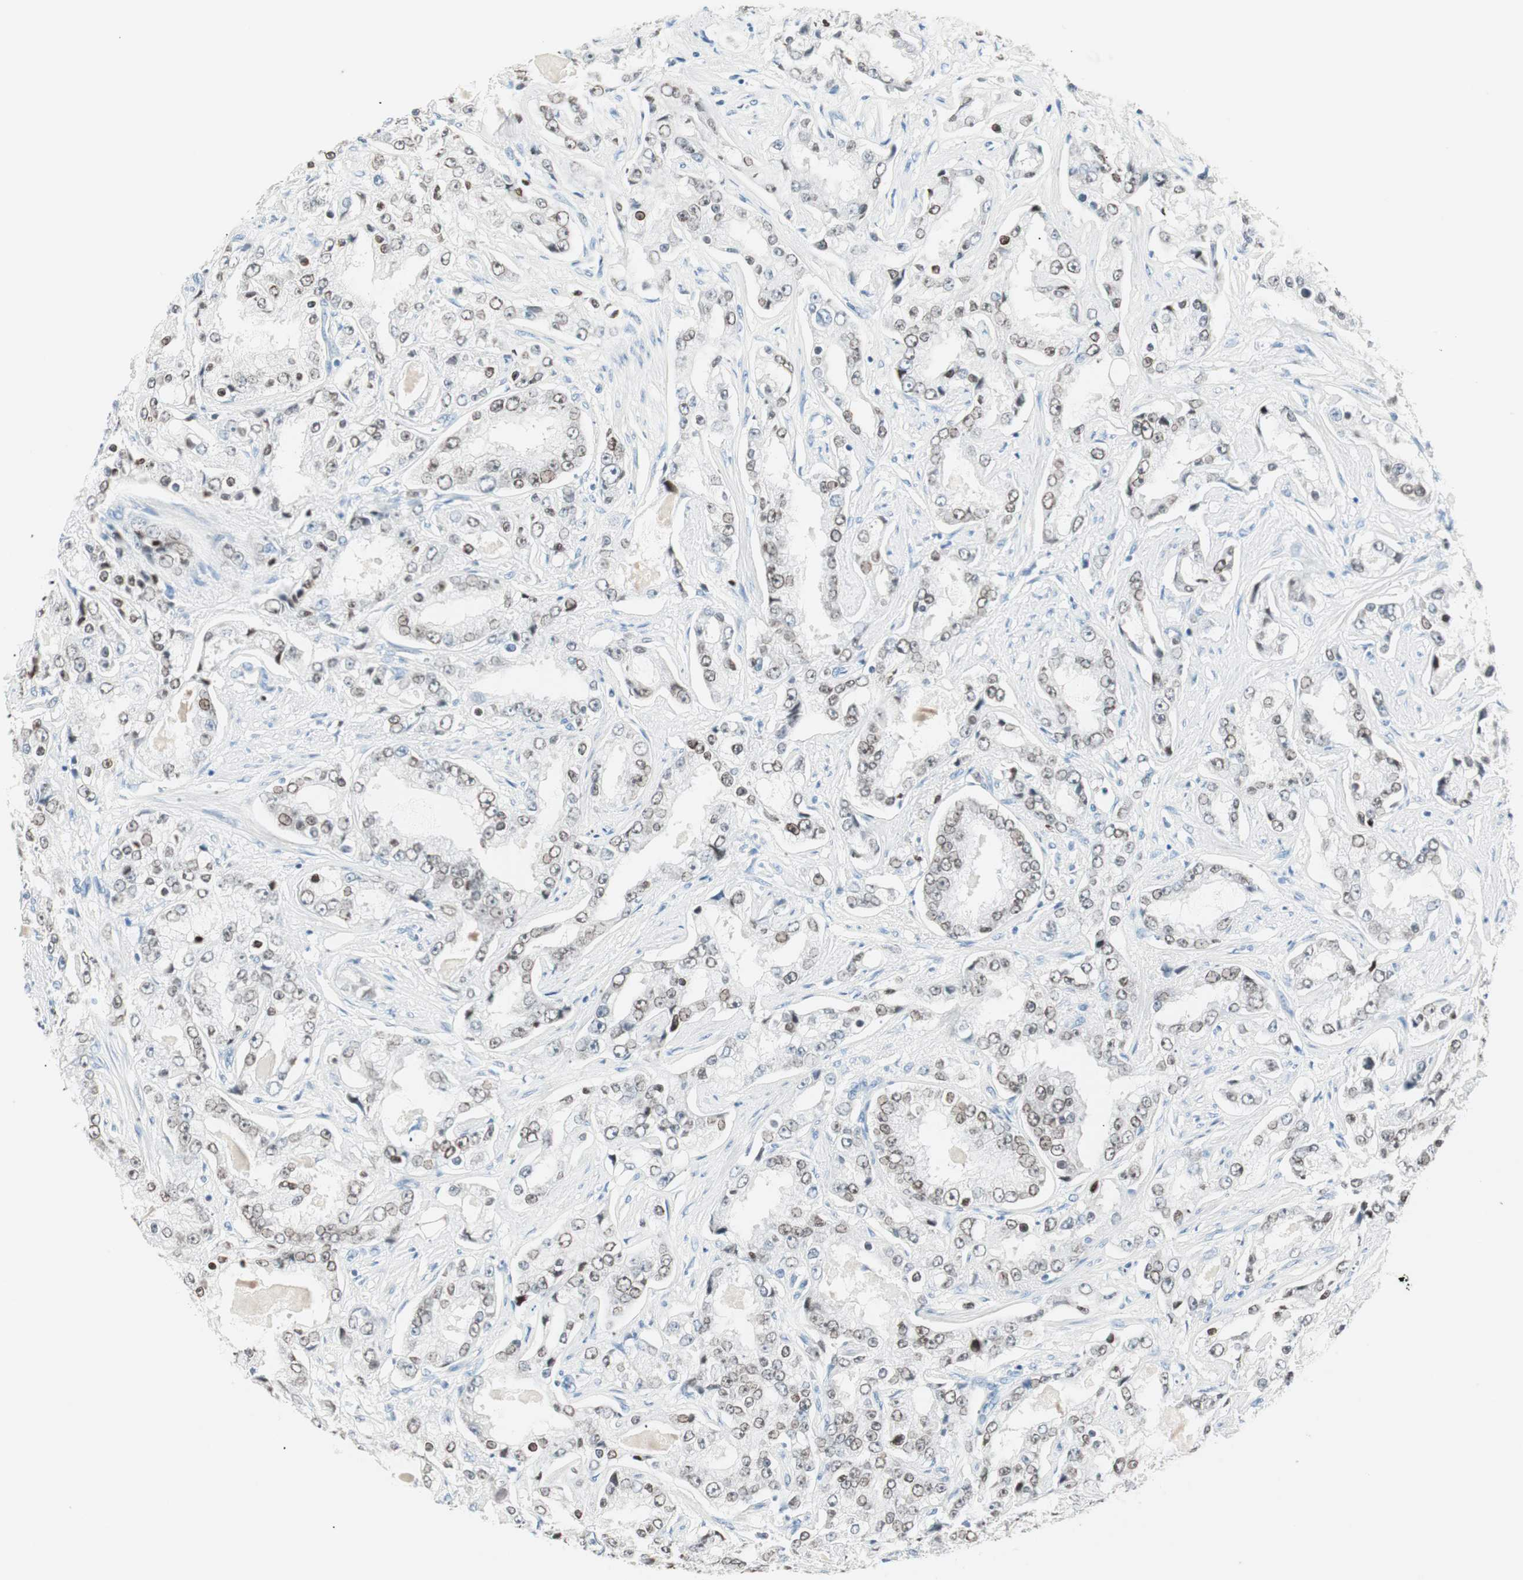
{"staining": {"intensity": "moderate", "quantity": "25%-75%", "location": "nuclear"}, "tissue": "prostate cancer", "cell_type": "Tumor cells", "image_type": "cancer", "snomed": [{"axis": "morphology", "description": "Adenocarcinoma, High grade"}, {"axis": "topography", "description": "Prostate"}], "caption": "Adenocarcinoma (high-grade) (prostate) was stained to show a protein in brown. There is medium levels of moderate nuclear expression in approximately 25%-75% of tumor cells.", "gene": "HOXB13", "patient": {"sex": "male", "age": 73}}